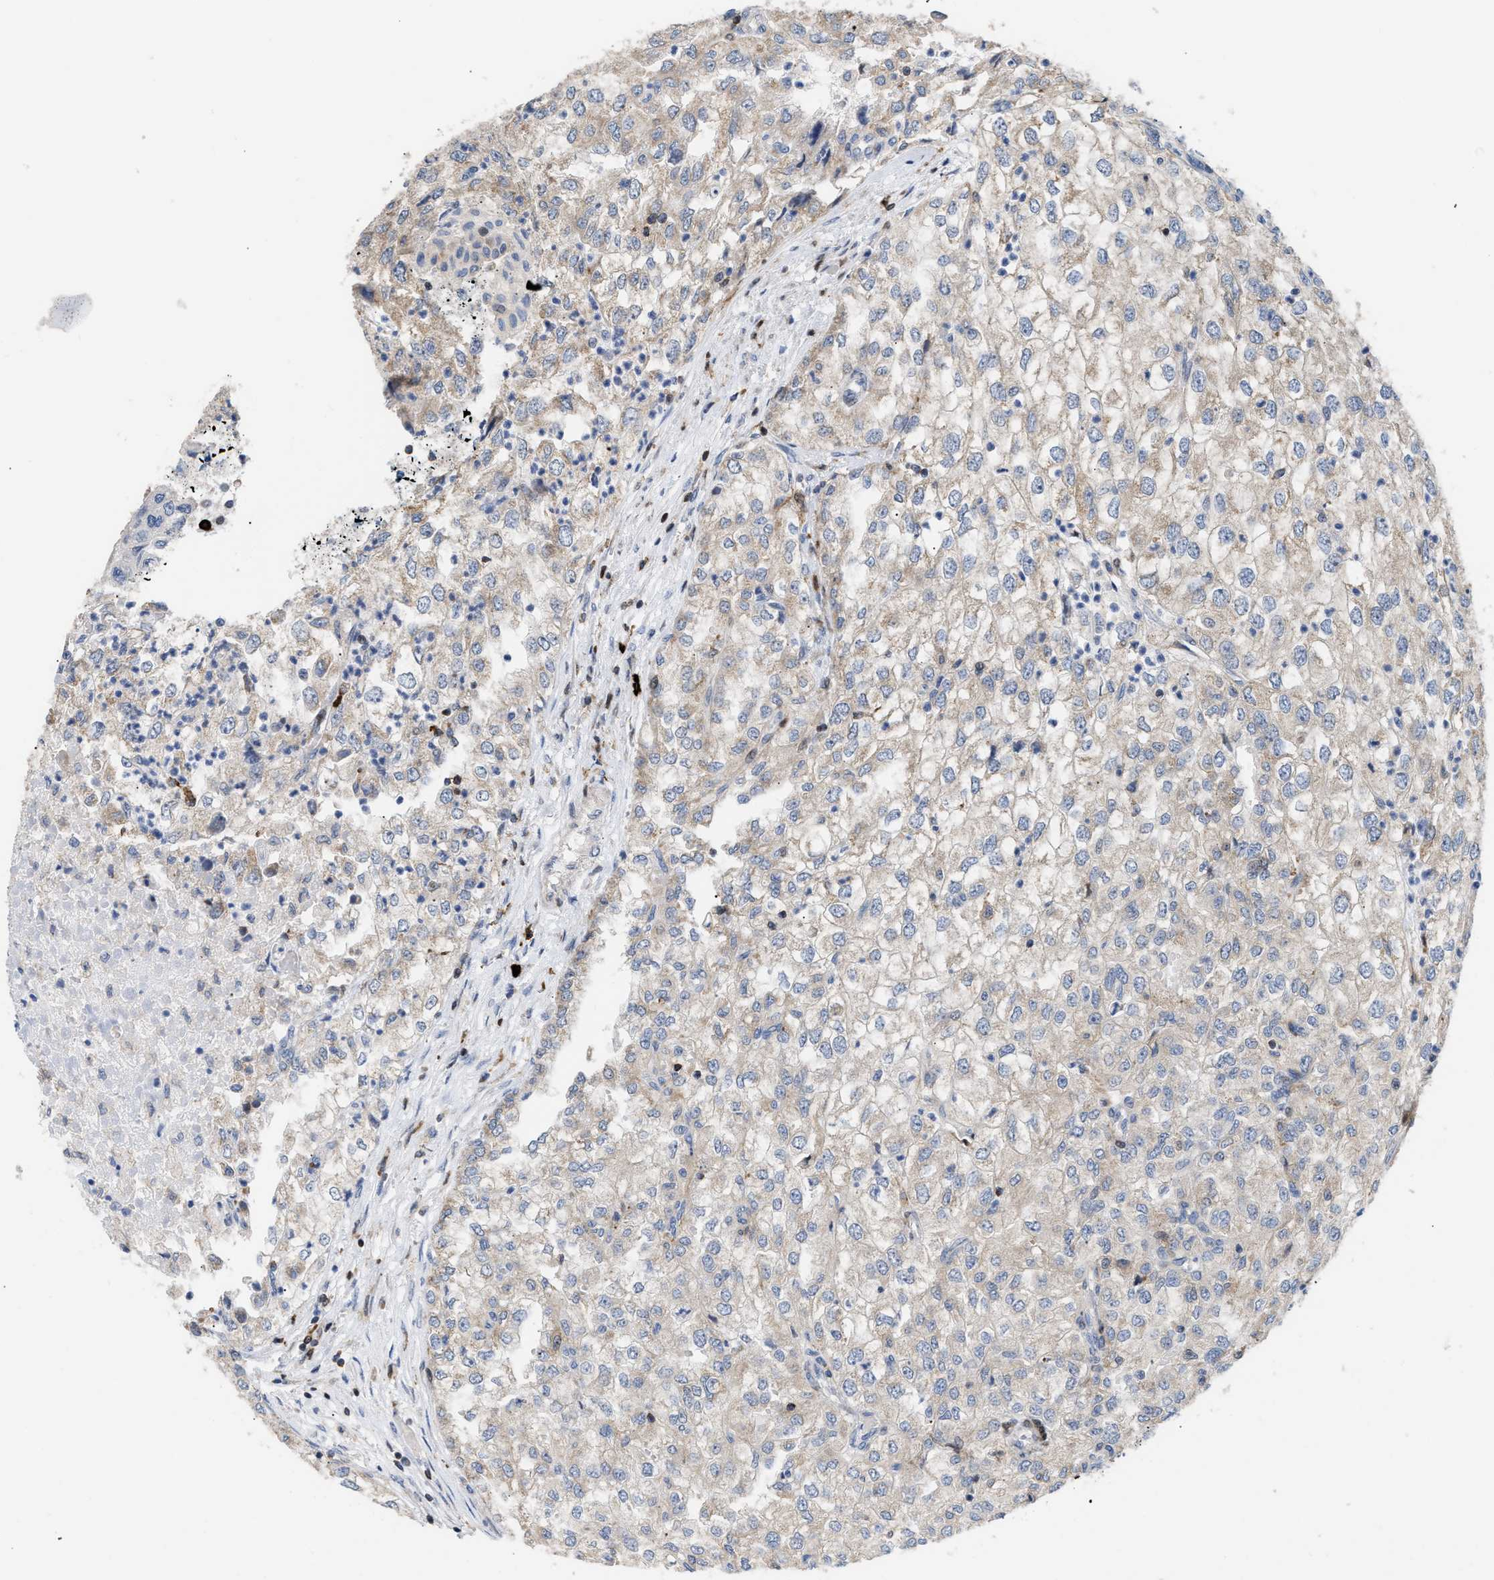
{"staining": {"intensity": "weak", "quantity": "<25%", "location": "cytoplasmic/membranous"}, "tissue": "renal cancer", "cell_type": "Tumor cells", "image_type": "cancer", "snomed": [{"axis": "morphology", "description": "Adenocarcinoma, NOS"}, {"axis": "topography", "description": "Kidney"}], "caption": "This is an IHC image of human renal adenocarcinoma. There is no positivity in tumor cells.", "gene": "ATP9A", "patient": {"sex": "female", "age": 54}}